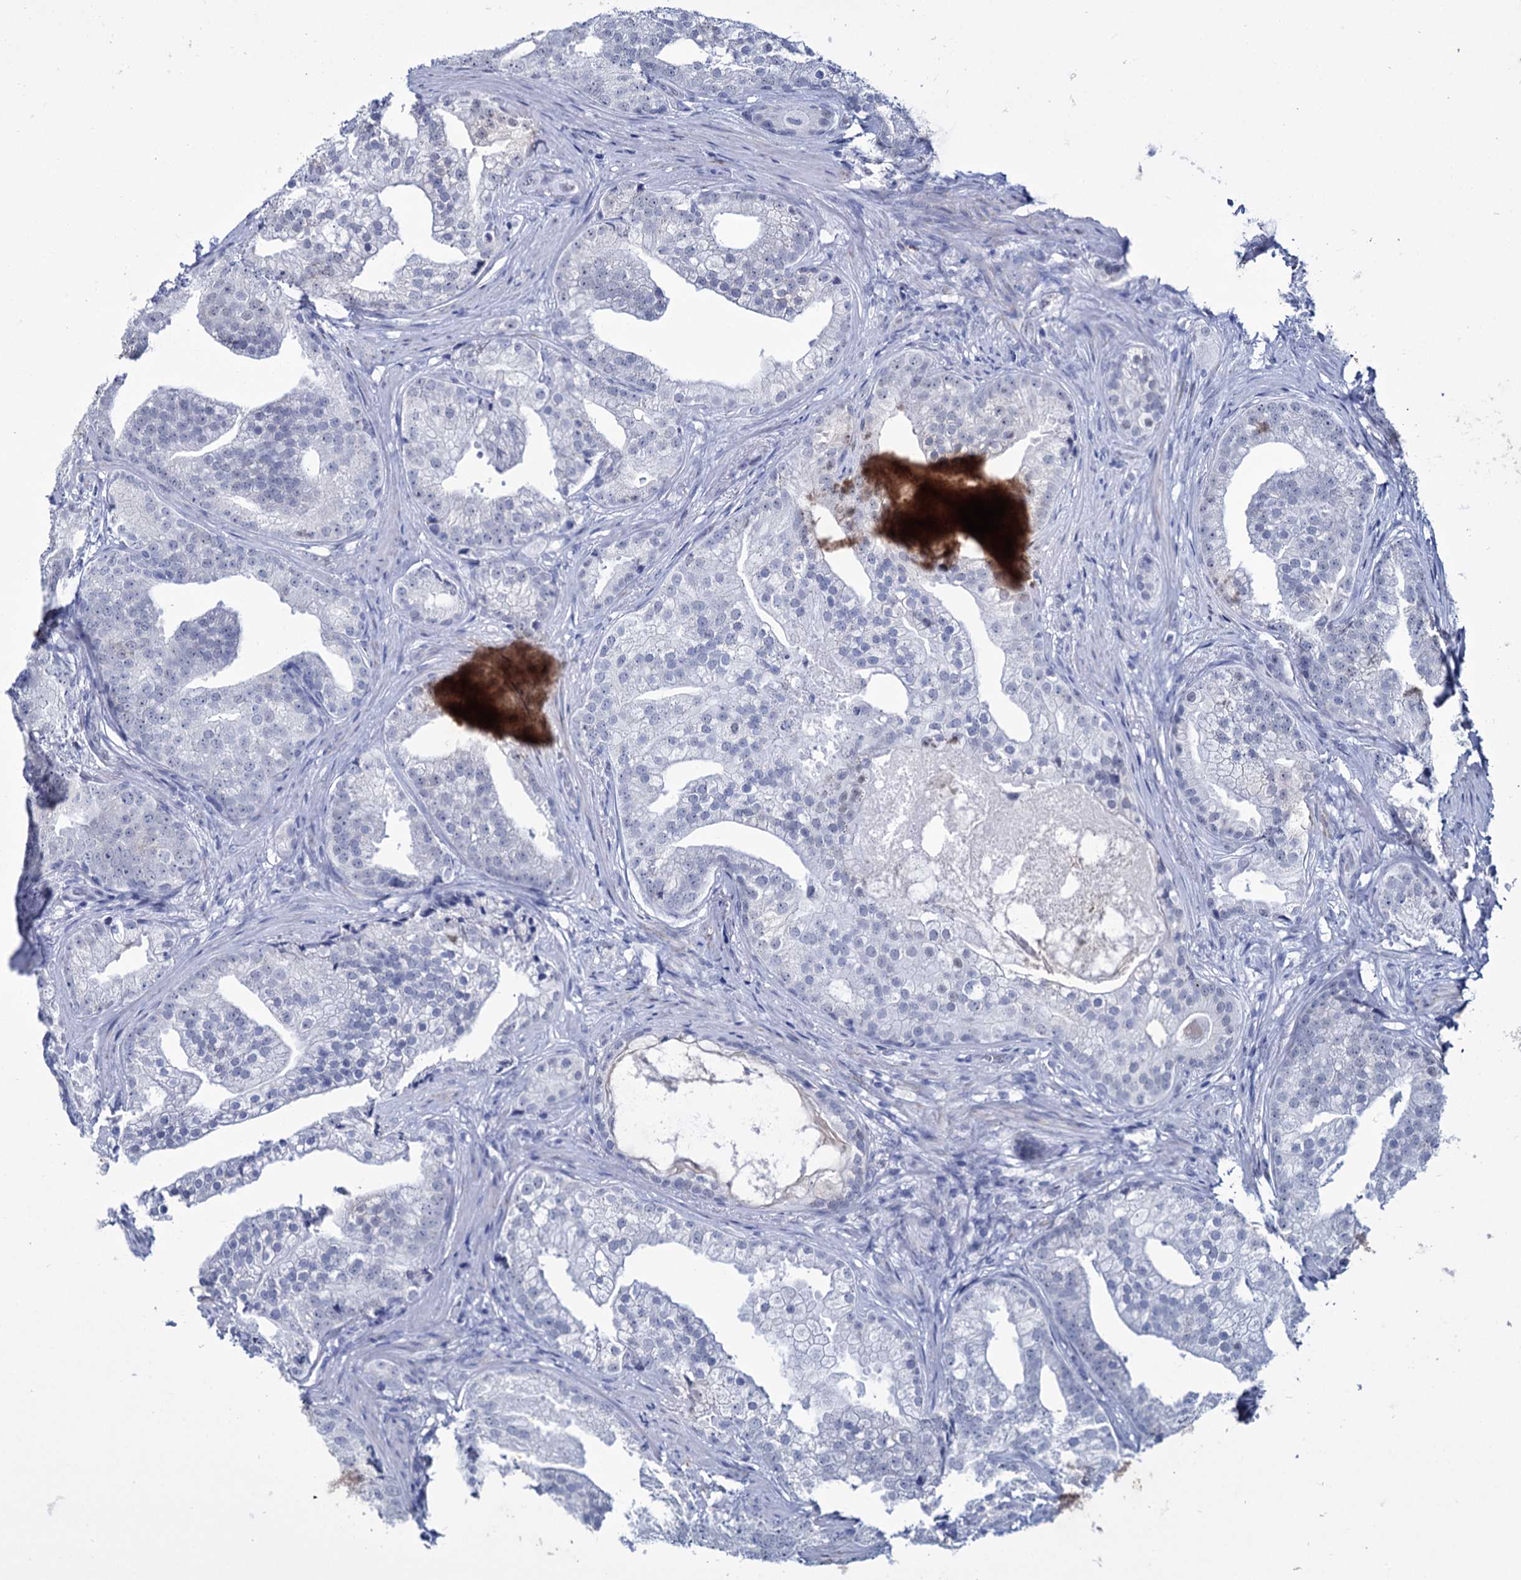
{"staining": {"intensity": "negative", "quantity": "none", "location": "none"}, "tissue": "prostate cancer", "cell_type": "Tumor cells", "image_type": "cancer", "snomed": [{"axis": "morphology", "description": "Adenocarcinoma, Low grade"}, {"axis": "topography", "description": "Prostate"}], "caption": "IHC image of neoplastic tissue: human prostate cancer stained with DAB (3,3'-diaminobenzidine) exhibits no significant protein staining in tumor cells.", "gene": "RPUSD4", "patient": {"sex": "male", "age": 71}}